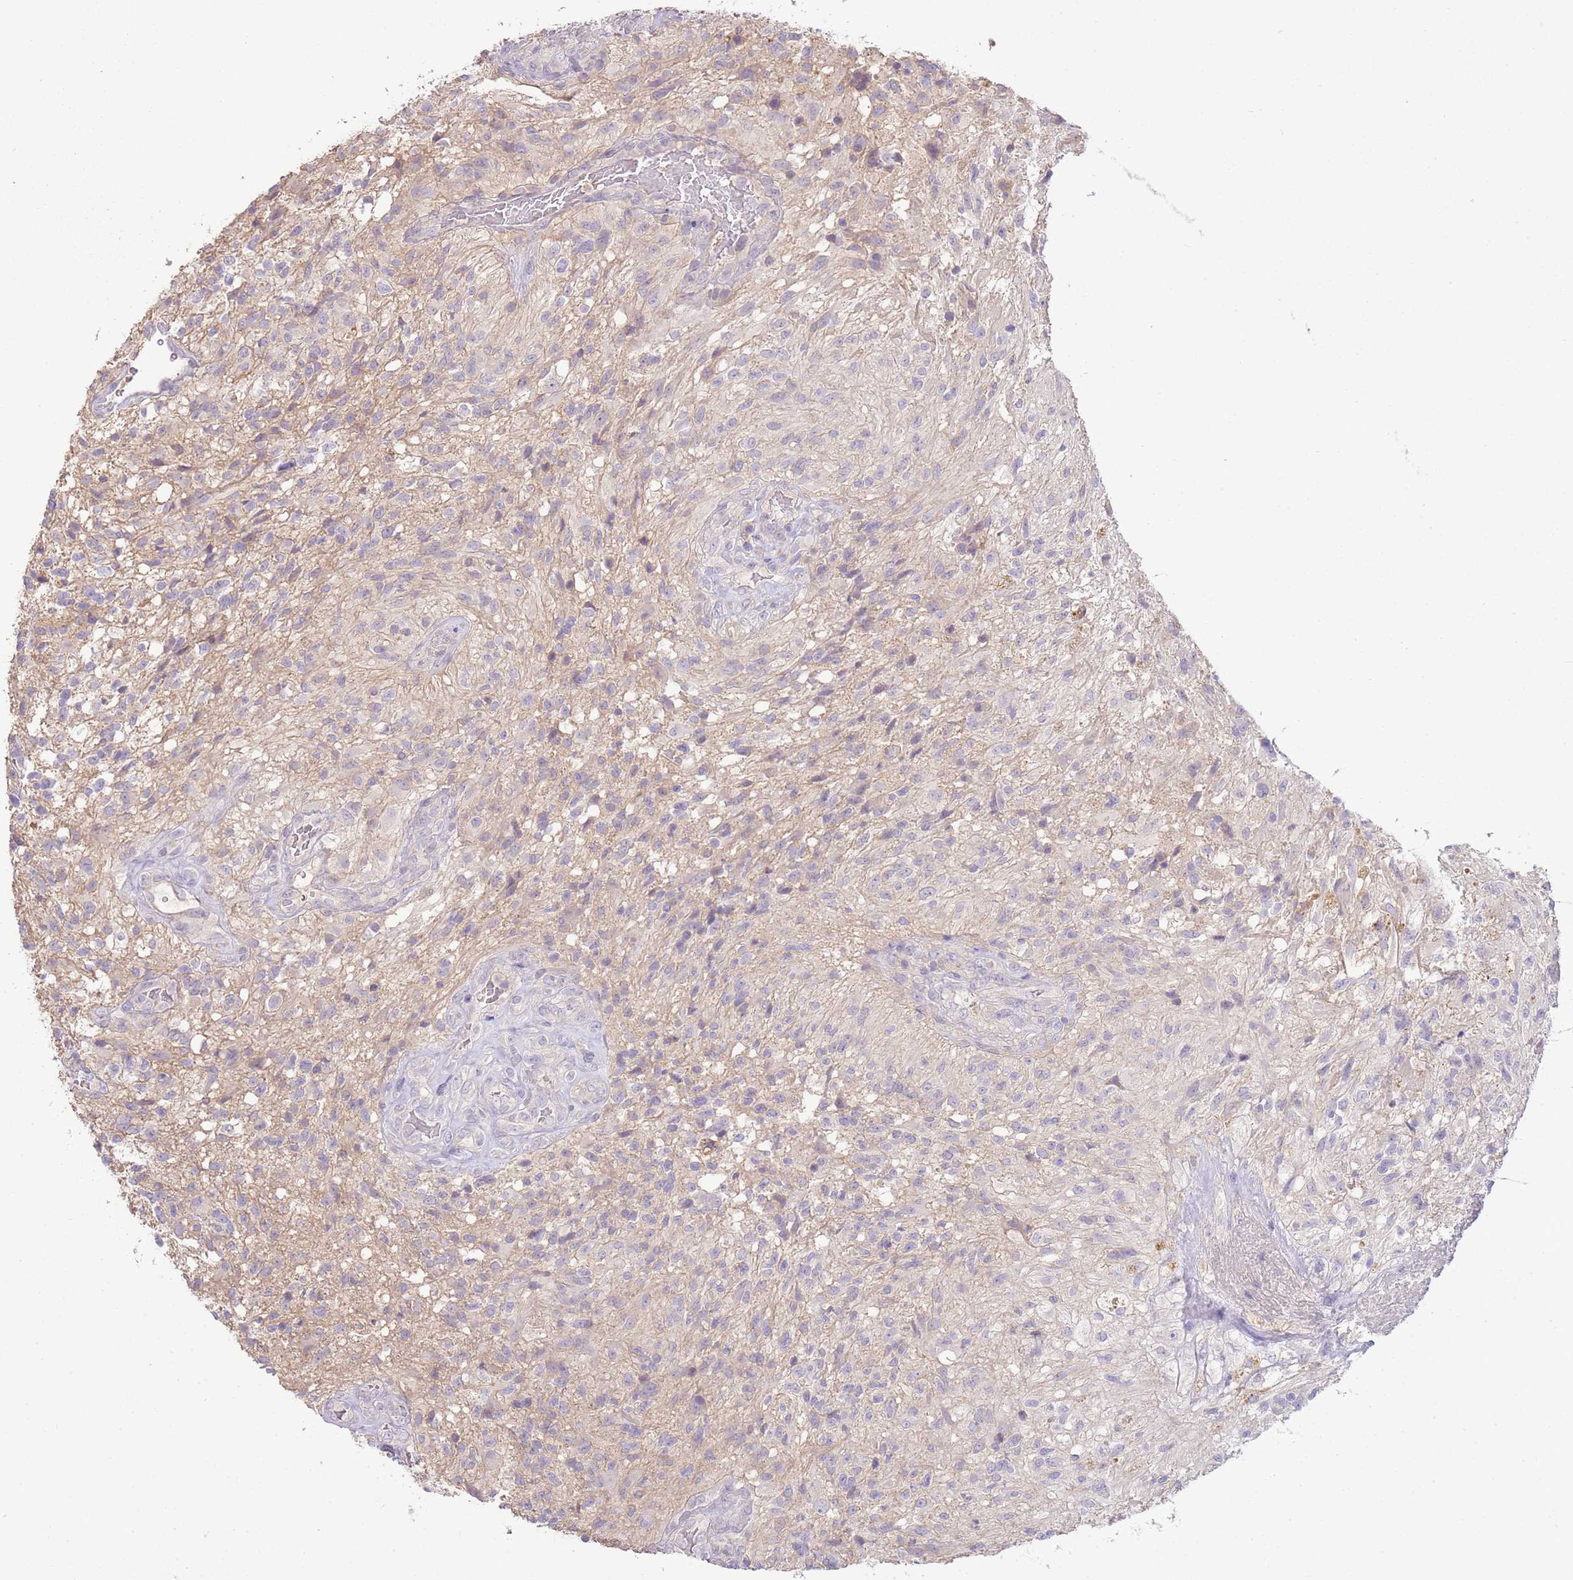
{"staining": {"intensity": "negative", "quantity": "none", "location": "none"}, "tissue": "glioma", "cell_type": "Tumor cells", "image_type": "cancer", "snomed": [{"axis": "morphology", "description": "Glioma, malignant, High grade"}, {"axis": "topography", "description": "Brain"}], "caption": "Glioma stained for a protein using immunohistochemistry displays no positivity tumor cells.", "gene": "IL2RG", "patient": {"sex": "male", "age": 56}}